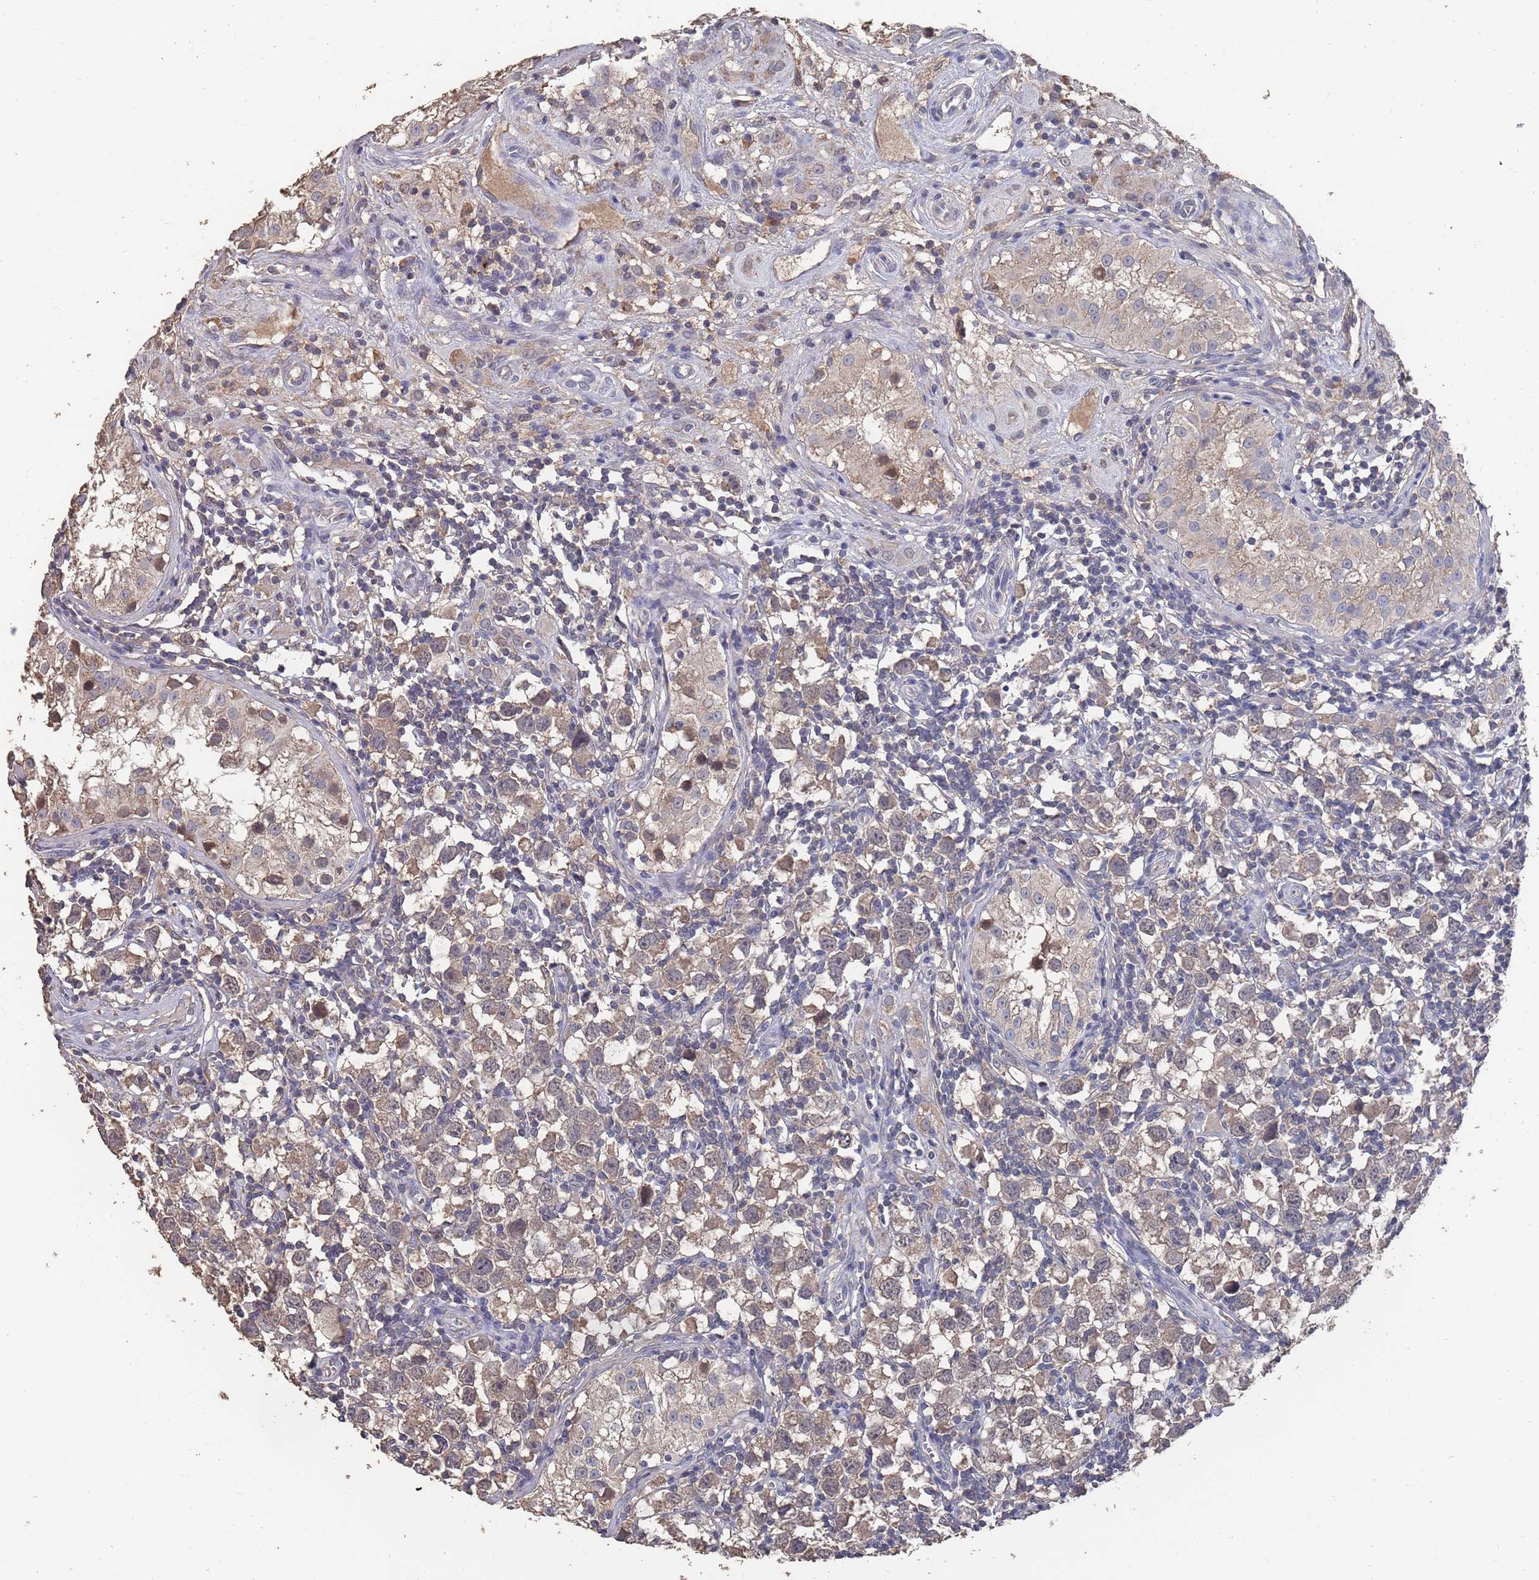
{"staining": {"intensity": "weak", "quantity": ">75%", "location": "cytoplasmic/membranous"}, "tissue": "testis cancer", "cell_type": "Tumor cells", "image_type": "cancer", "snomed": [{"axis": "morphology", "description": "Seminoma, NOS"}, {"axis": "morphology", "description": "Carcinoma, Embryonal, NOS"}, {"axis": "topography", "description": "Testis"}], "caption": "An image showing weak cytoplasmic/membranous positivity in about >75% of tumor cells in testis embryonal carcinoma, as visualized by brown immunohistochemical staining.", "gene": "BTBD18", "patient": {"sex": "male", "age": 29}}